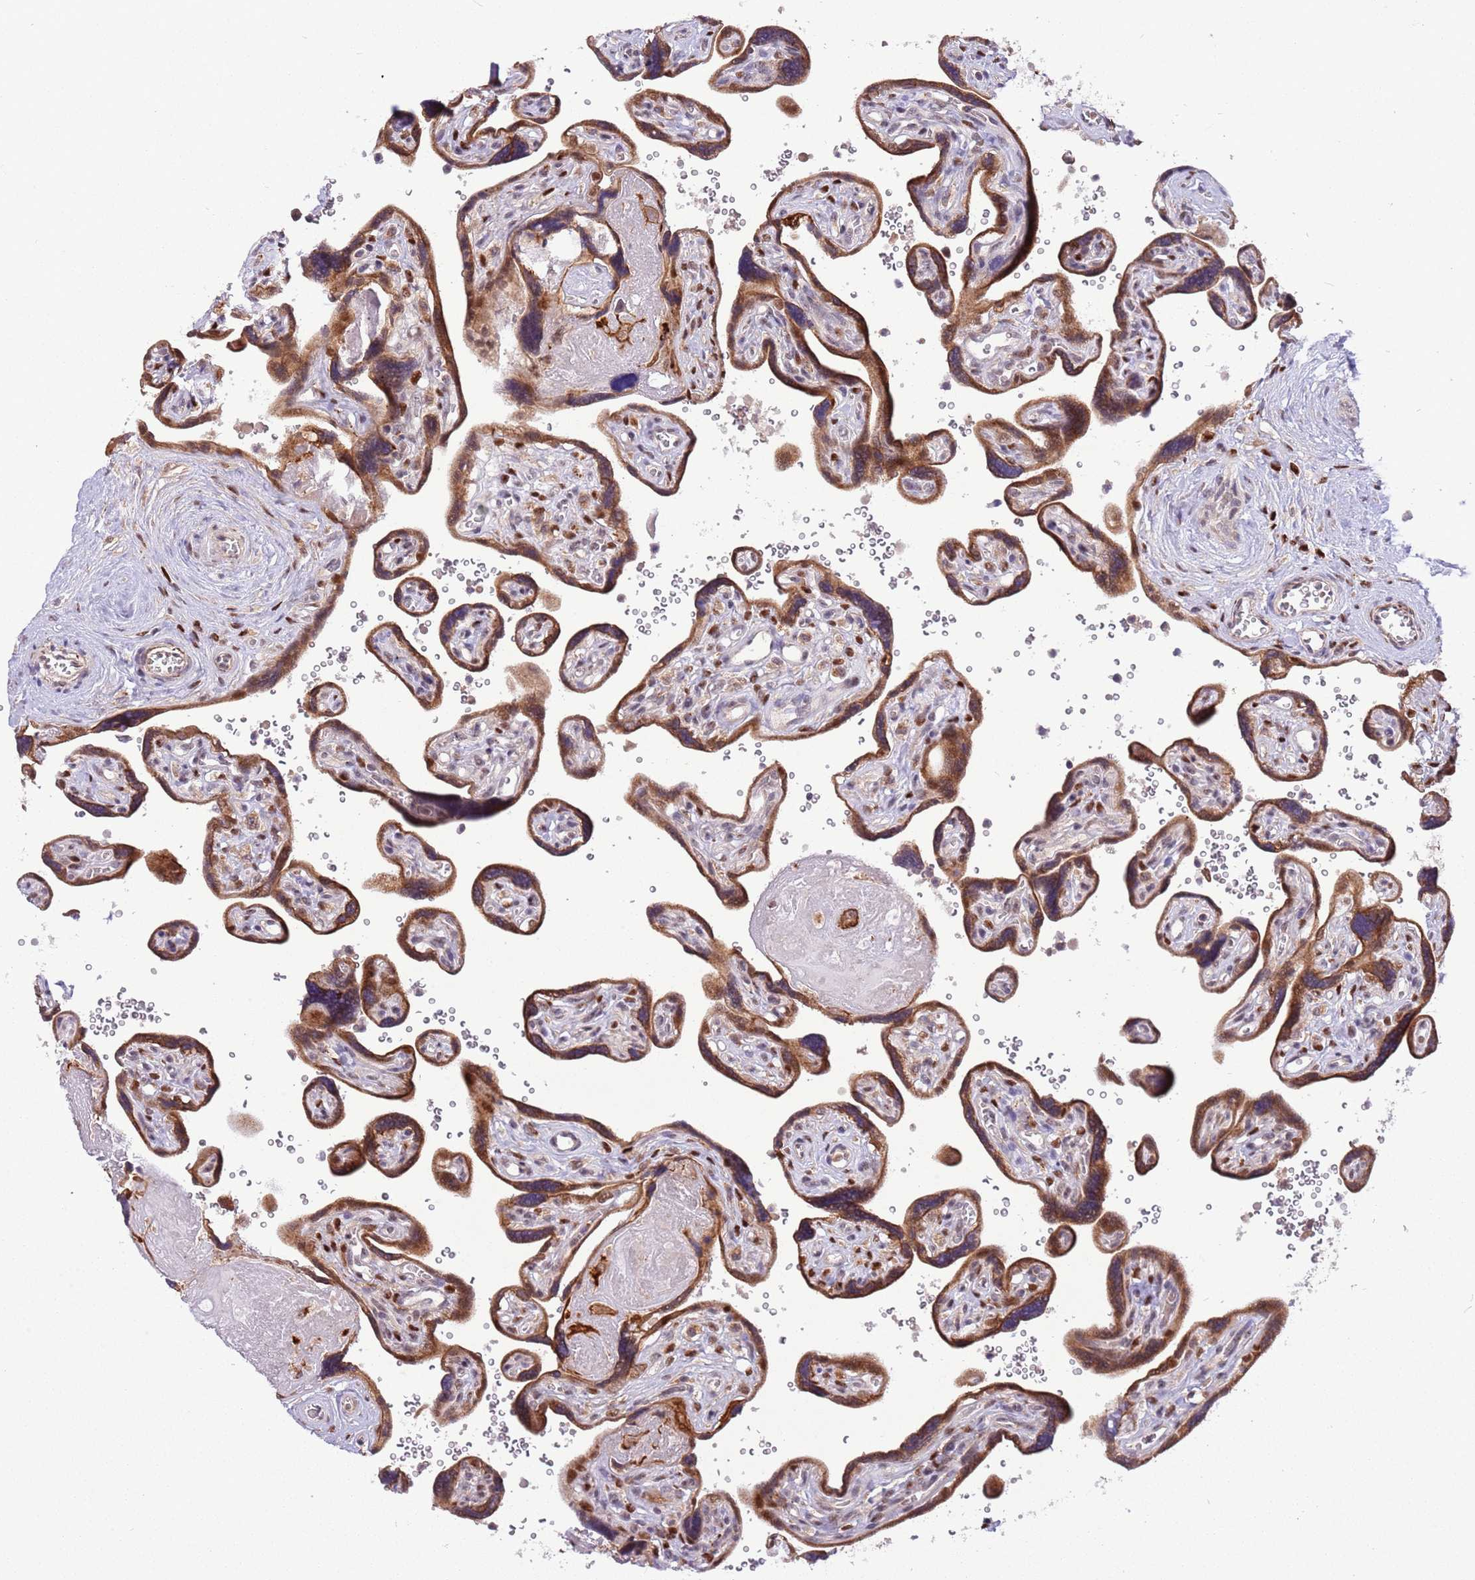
{"staining": {"intensity": "strong", "quantity": ">75%", "location": "cytoplasmic/membranous"}, "tissue": "placenta", "cell_type": "Trophoblastic cells", "image_type": "normal", "snomed": [{"axis": "morphology", "description": "Normal tissue, NOS"}, {"axis": "topography", "description": "Placenta"}], "caption": "DAB (3,3'-diaminobenzidine) immunohistochemical staining of normal placenta exhibits strong cytoplasmic/membranous protein staining in about >75% of trophoblastic cells. (DAB IHC with brightfield microscopy, high magnification).", "gene": "TRIM27", "patient": {"sex": "female", "age": 39}}